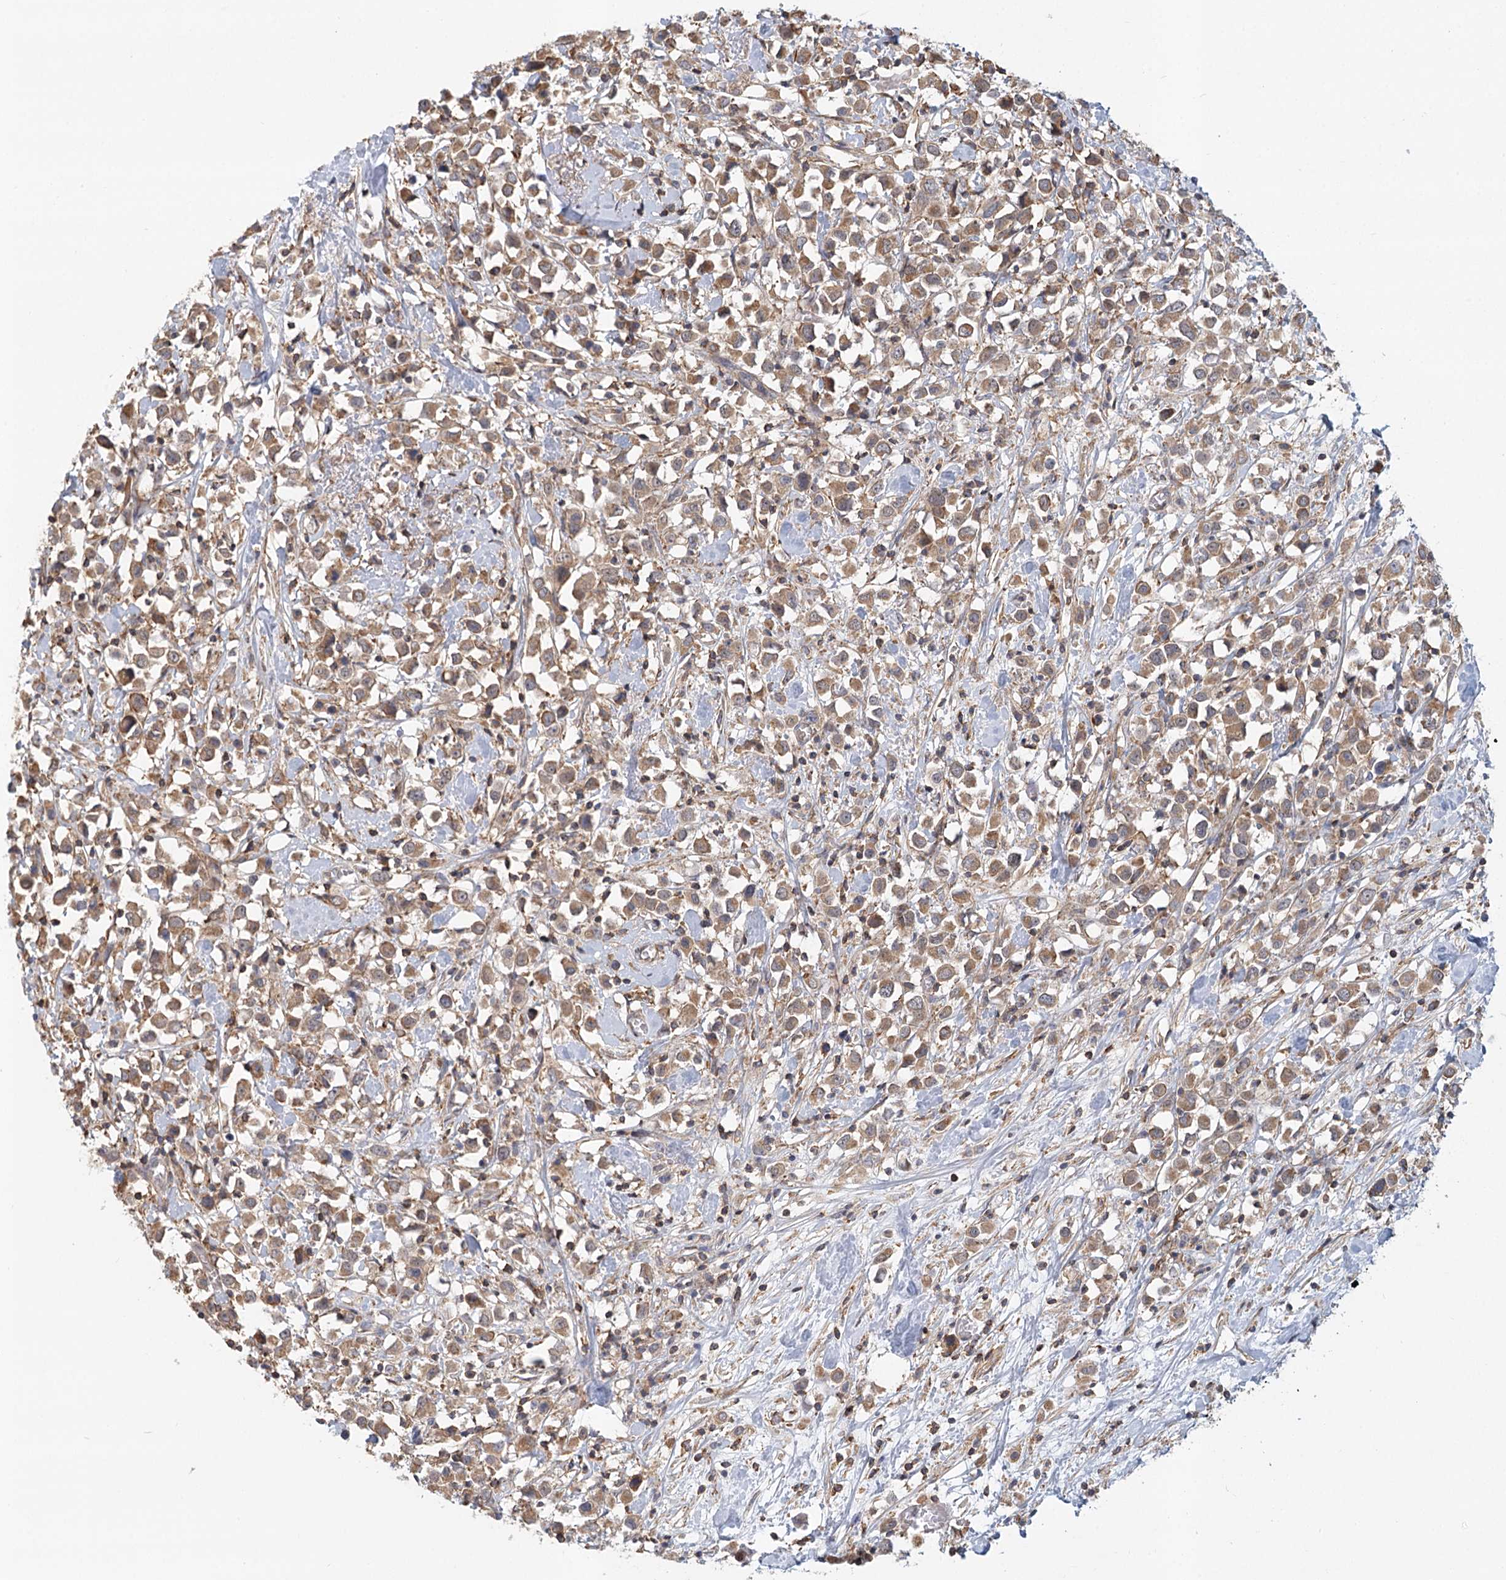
{"staining": {"intensity": "moderate", "quantity": ">75%", "location": "cytoplasmic/membranous"}, "tissue": "breast cancer", "cell_type": "Tumor cells", "image_type": "cancer", "snomed": [{"axis": "morphology", "description": "Duct carcinoma"}, {"axis": "topography", "description": "Breast"}], "caption": "Protein positivity by IHC reveals moderate cytoplasmic/membranous expression in about >75% of tumor cells in breast cancer (infiltrating ductal carcinoma).", "gene": "UMPS", "patient": {"sex": "female", "age": 61}}